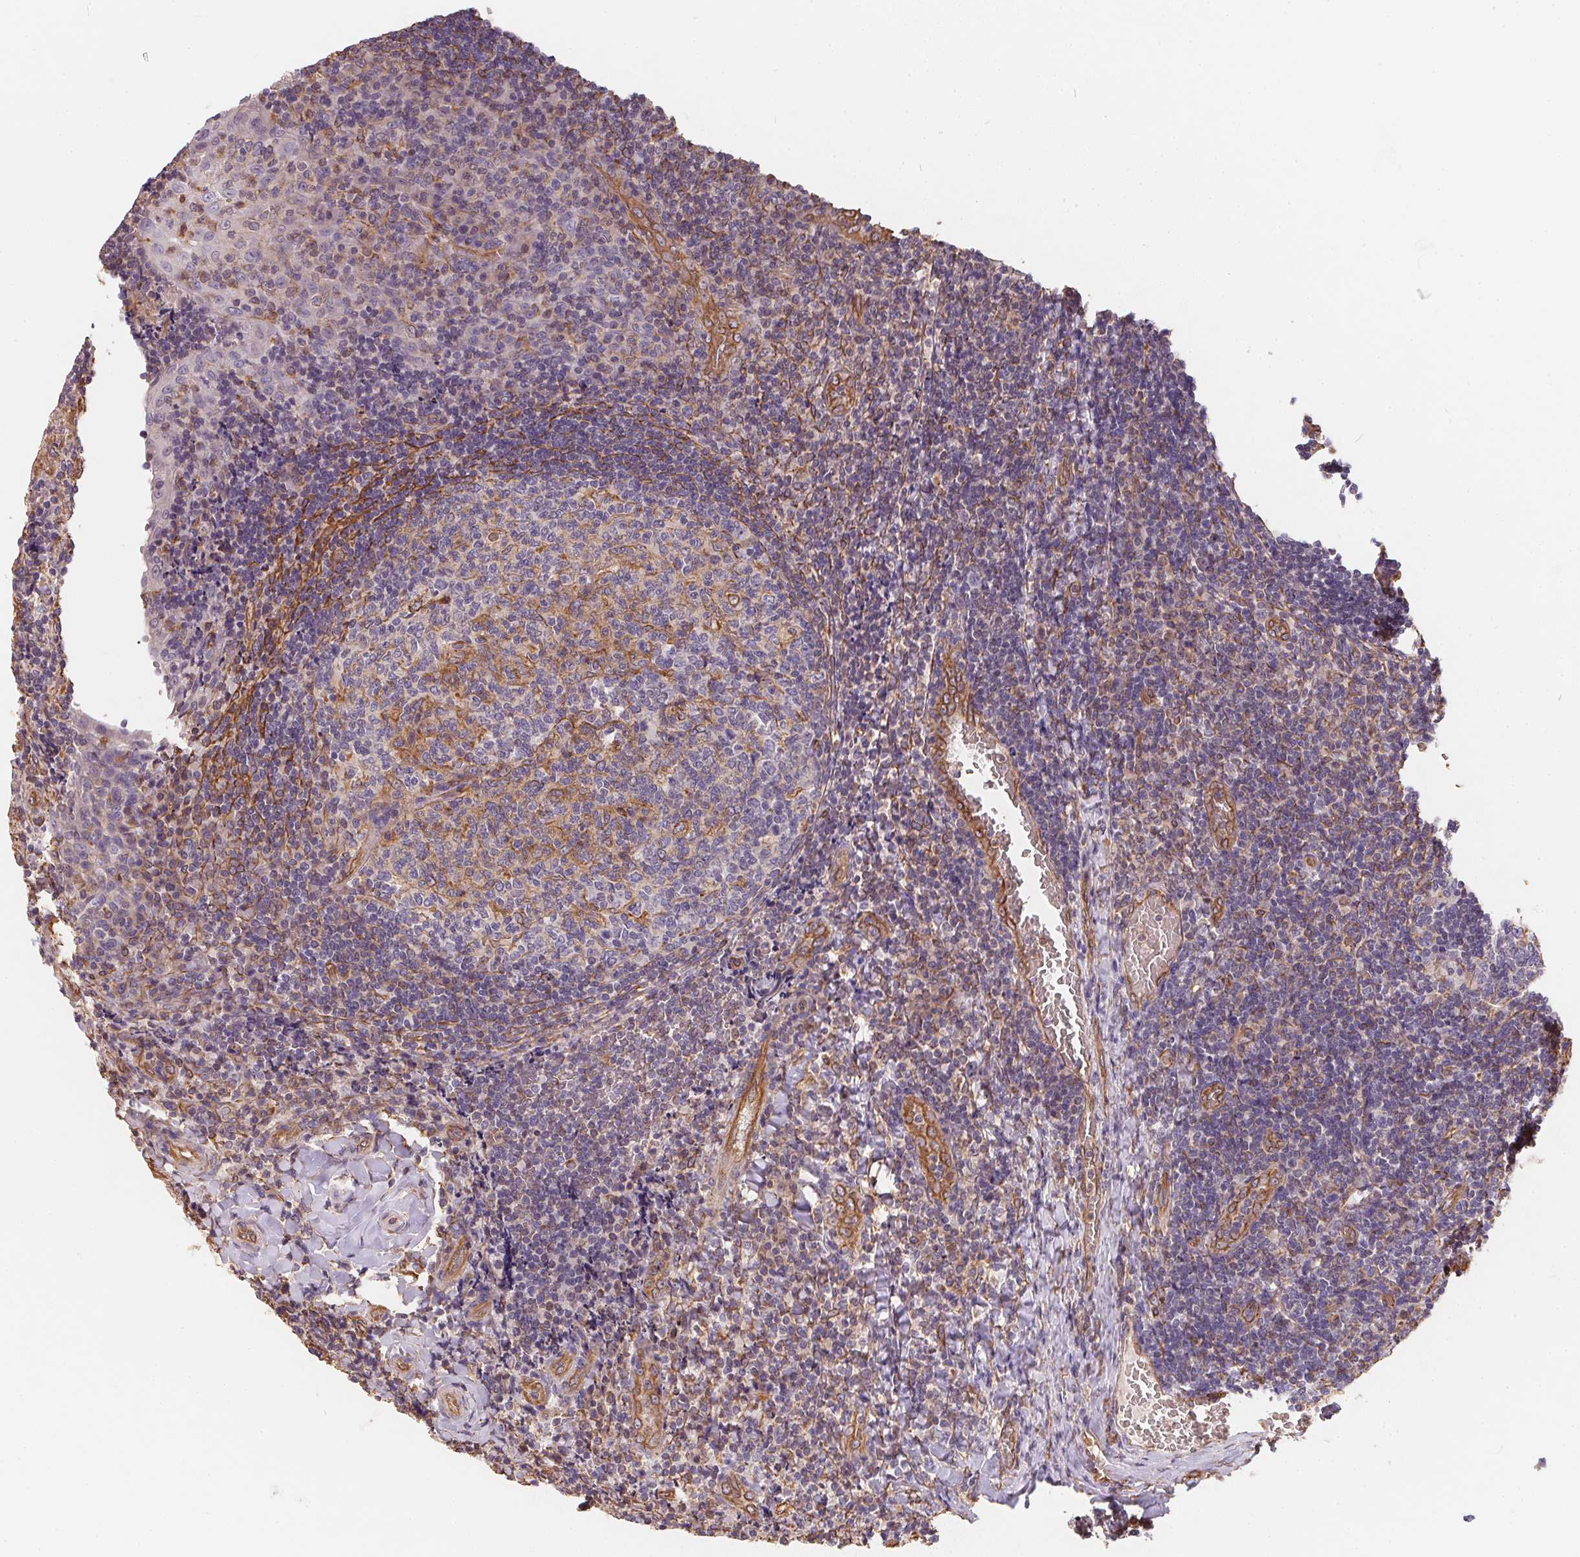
{"staining": {"intensity": "moderate", "quantity": "<25%", "location": "cytoplasmic/membranous"}, "tissue": "tonsil", "cell_type": "Germinal center cells", "image_type": "normal", "snomed": [{"axis": "morphology", "description": "Normal tissue, NOS"}, {"axis": "topography", "description": "Tonsil"}], "caption": "Immunohistochemical staining of unremarkable tonsil displays moderate cytoplasmic/membranous protein positivity in approximately <25% of germinal center cells. Ihc stains the protein in brown and the nuclei are stained blue.", "gene": "TBKBP1", "patient": {"sex": "male", "age": 17}}